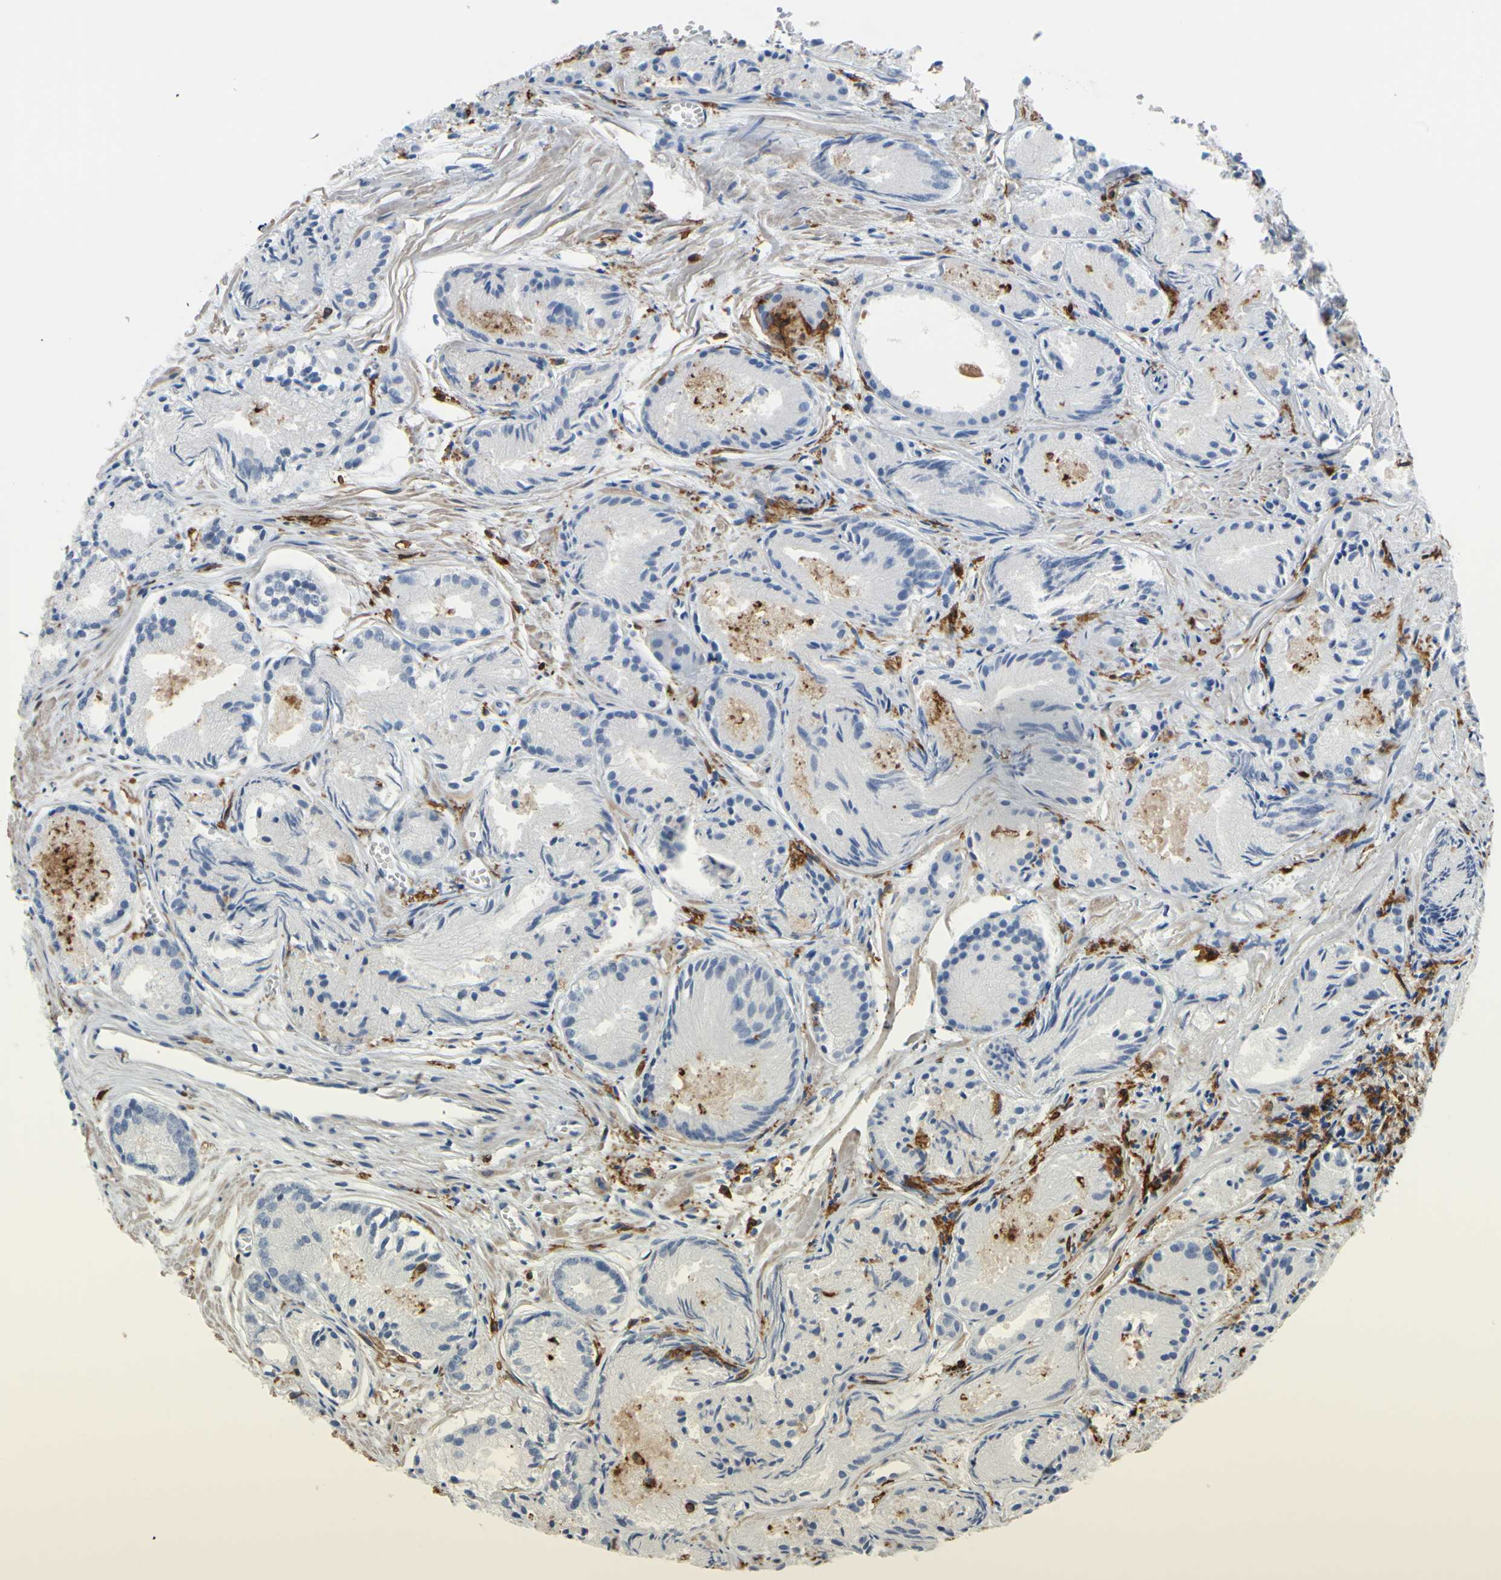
{"staining": {"intensity": "negative", "quantity": "none", "location": "none"}, "tissue": "prostate cancer", "cell_type": "Tumor cells", "image_type": "cancer", "snomed": [{"axis": "morphology", "description": "Adenocarcinoma, Low grade"}, {"axis": "topography", "description": "Prostate"}], "caption": "High magnification brightfield microscopy of prostate cancer (low-grade adenocarcinoma) stained with DAB (brown) and counterstained with hematoxylin (blue): tumor cells show no significant expression. The staining was performed using DAB to visualize the protein expression in brown, while the nuclei were stained in blue with hematoxylin (Magnification: 20x).", "gene": "FCGR2A", "patient": {"sex": "male", "age": 72}}